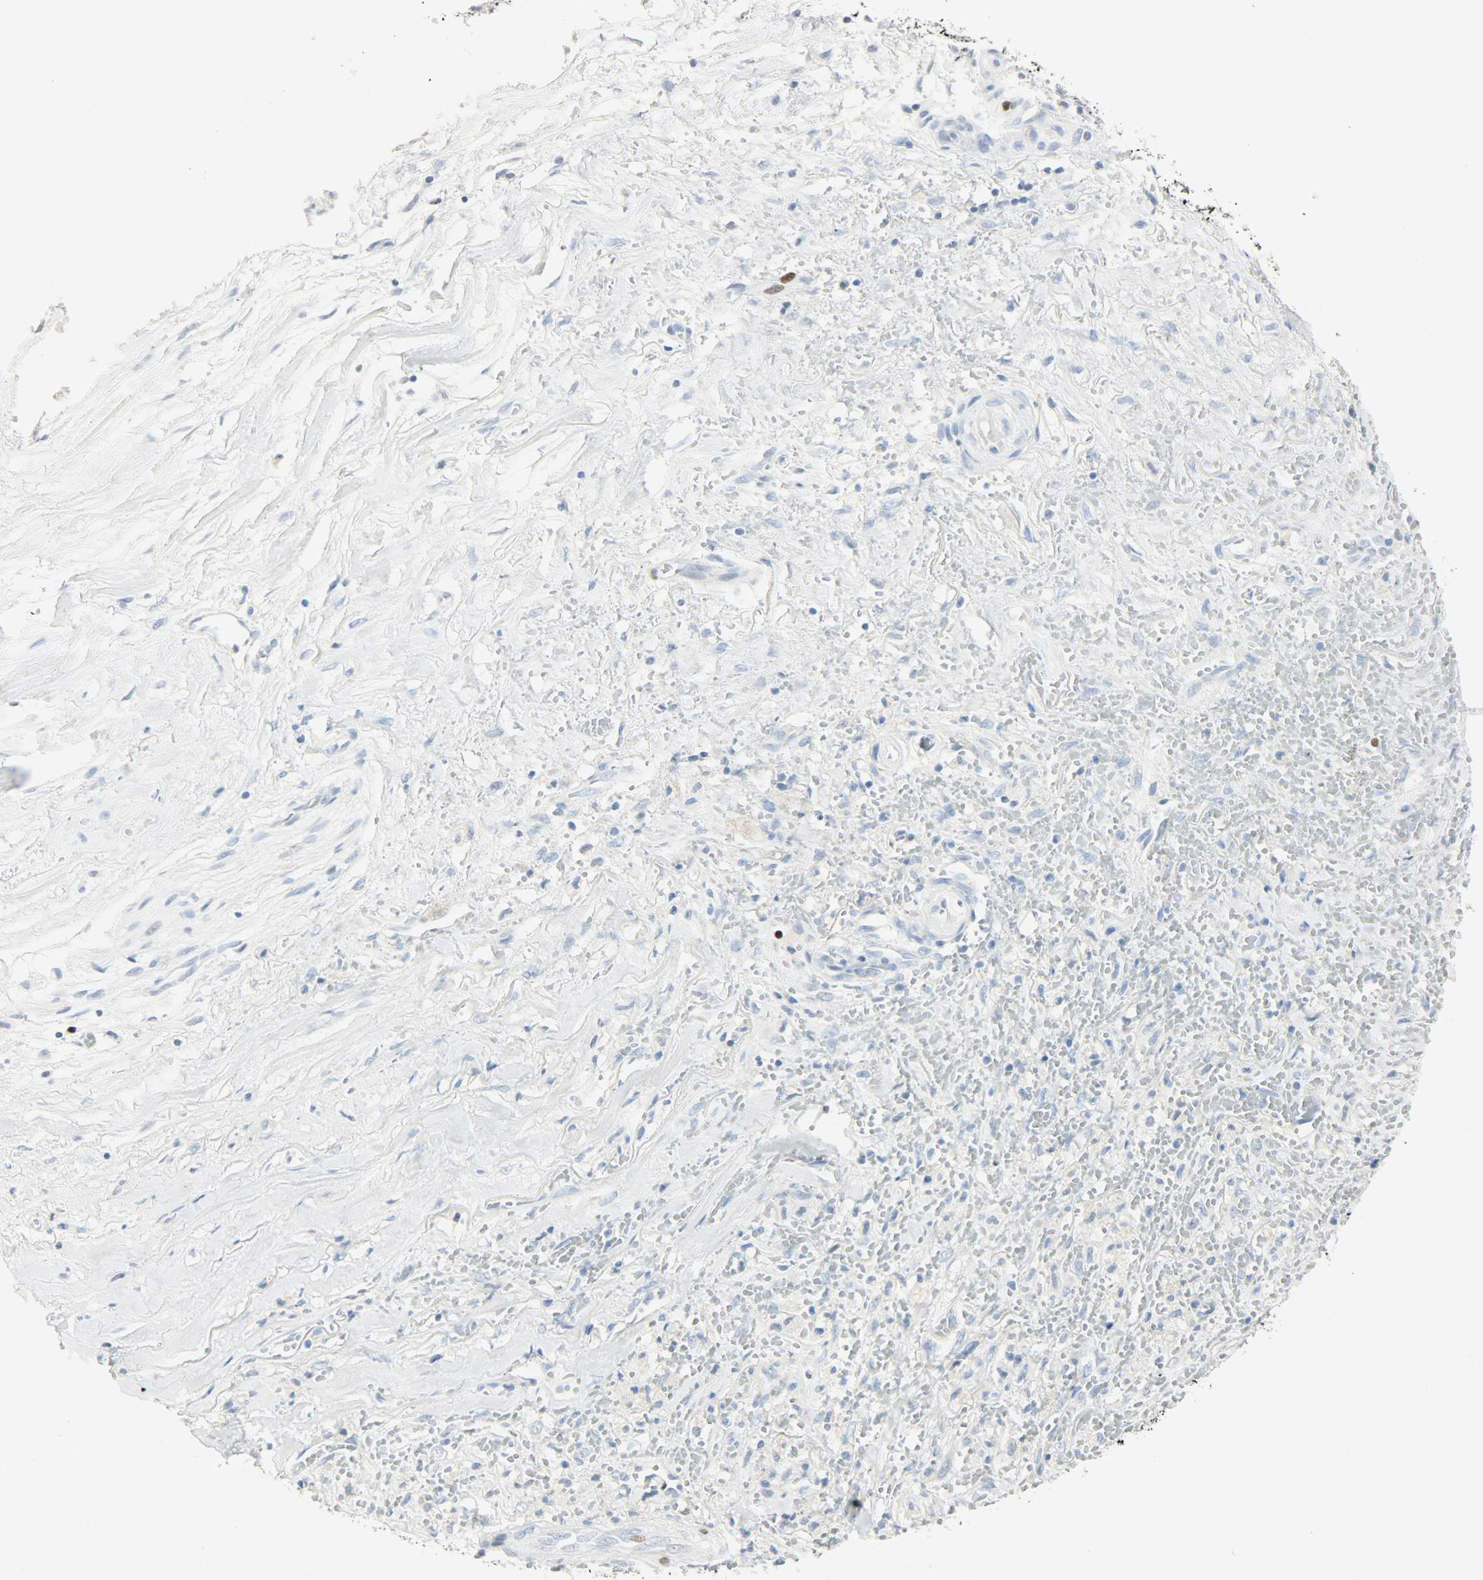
{"staining": {"intensity": "negative", "quantity": "none", "location": "none"}, "tissue": "liver cancer", "cell_type": "Tumor cells", "image_type": "cancer", "snomed": [{"axis": "morphology", "description": "Cholangiocarcinoma"}, {"axis": "topography", "description": "Liver"}], "caption": "Immunohistochemistry histopathology image of neoplastic tissue: human liver cancer (cholangiocarcinoma) stained with DAB (3,3'-diaminobenzidine) displays no significant protein staining in tumor cells.", "gene": "HELLS", "patient": {"sex": "female", "age": 70}}